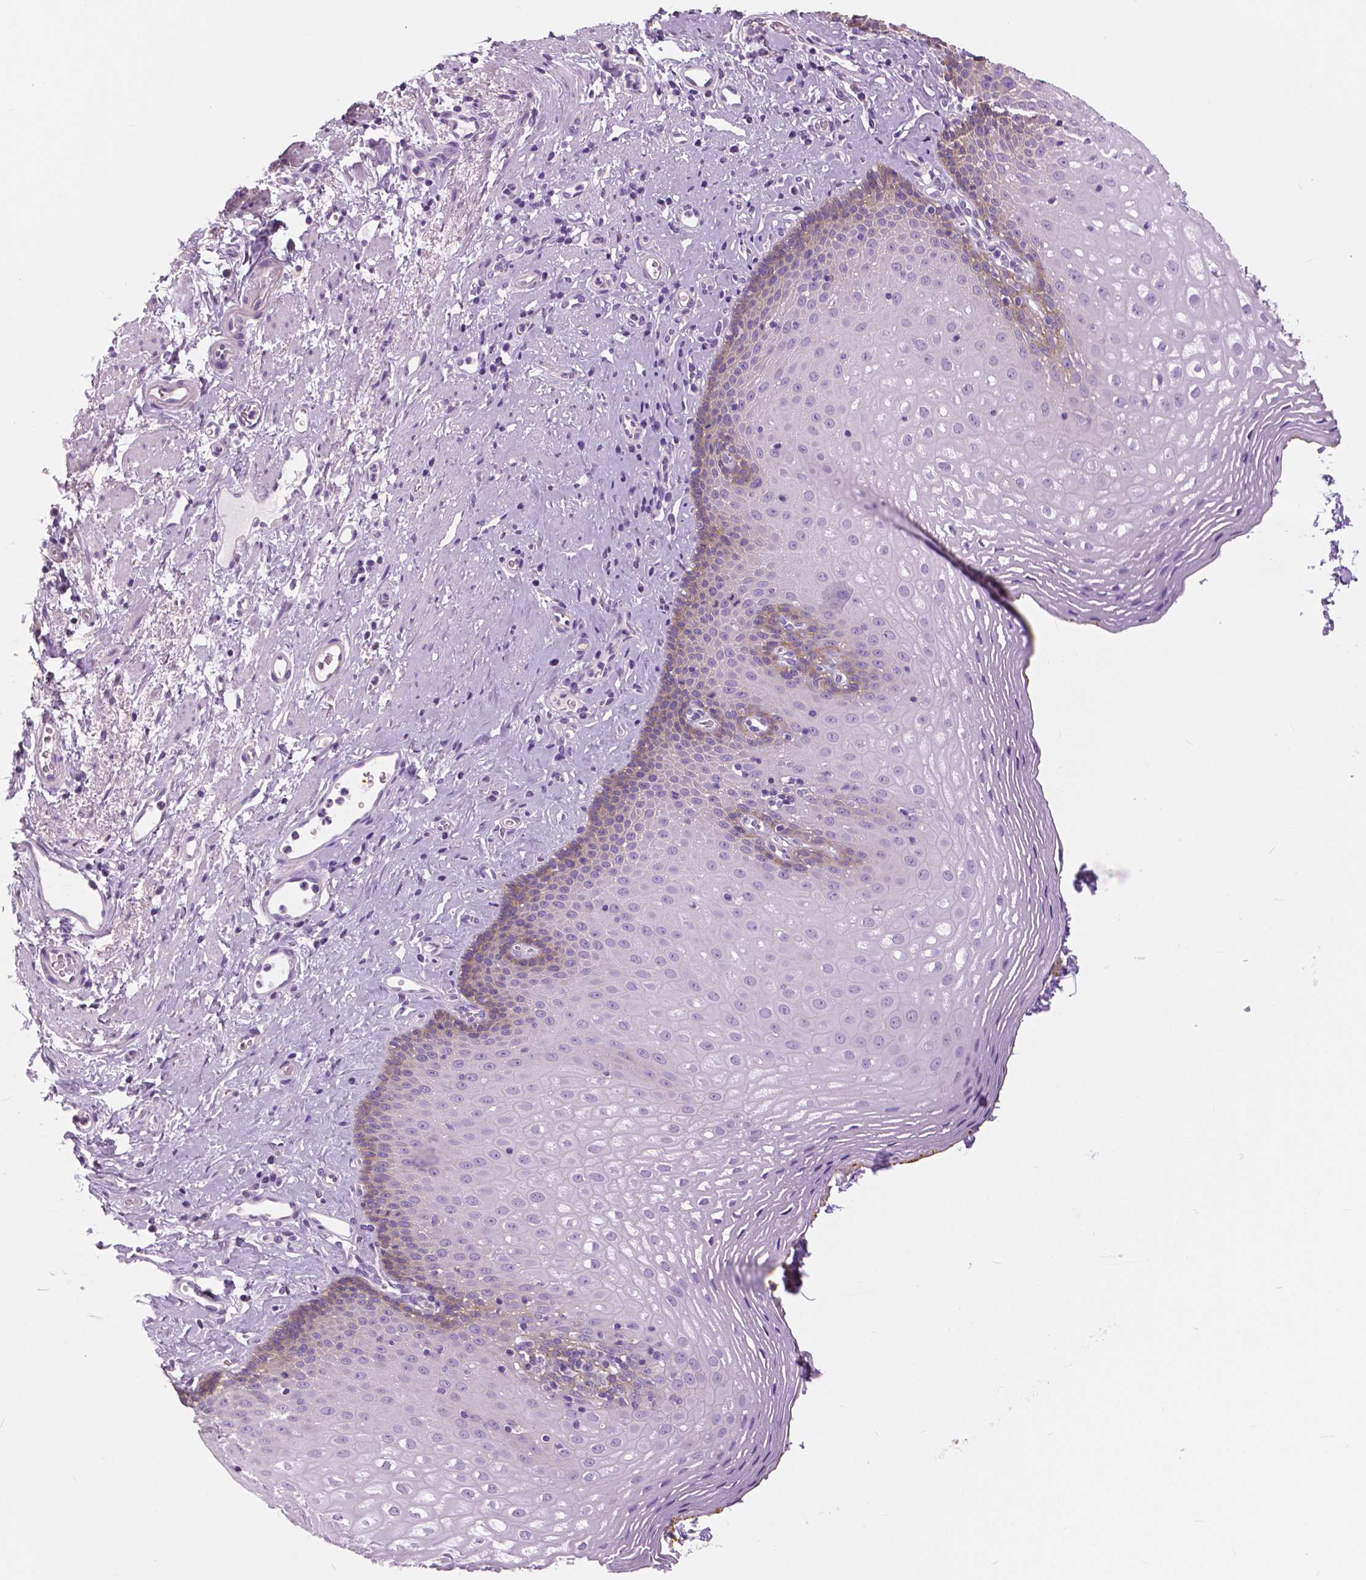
{"staining": {"intensity": "weak", "quantity": "<25%", "location": "cytoplasmic/membranous"}, "tissue": "esophagus", "cell_type": "Squamous epithelial cells", "image_type": "normal", "snomed": [{"axis": "morphology", "description": "Normal tissue, NOS"}, {"axis": "topography", "description": "Esophagus"}], "caption": "High power microscopy image of an immunohistochemistry micrograph of benign esophagus, revealing no significant positivity in squamous epithelial cells.", "gene": "SERPINI1", "patient": {"sex": "female", "age": 68}}